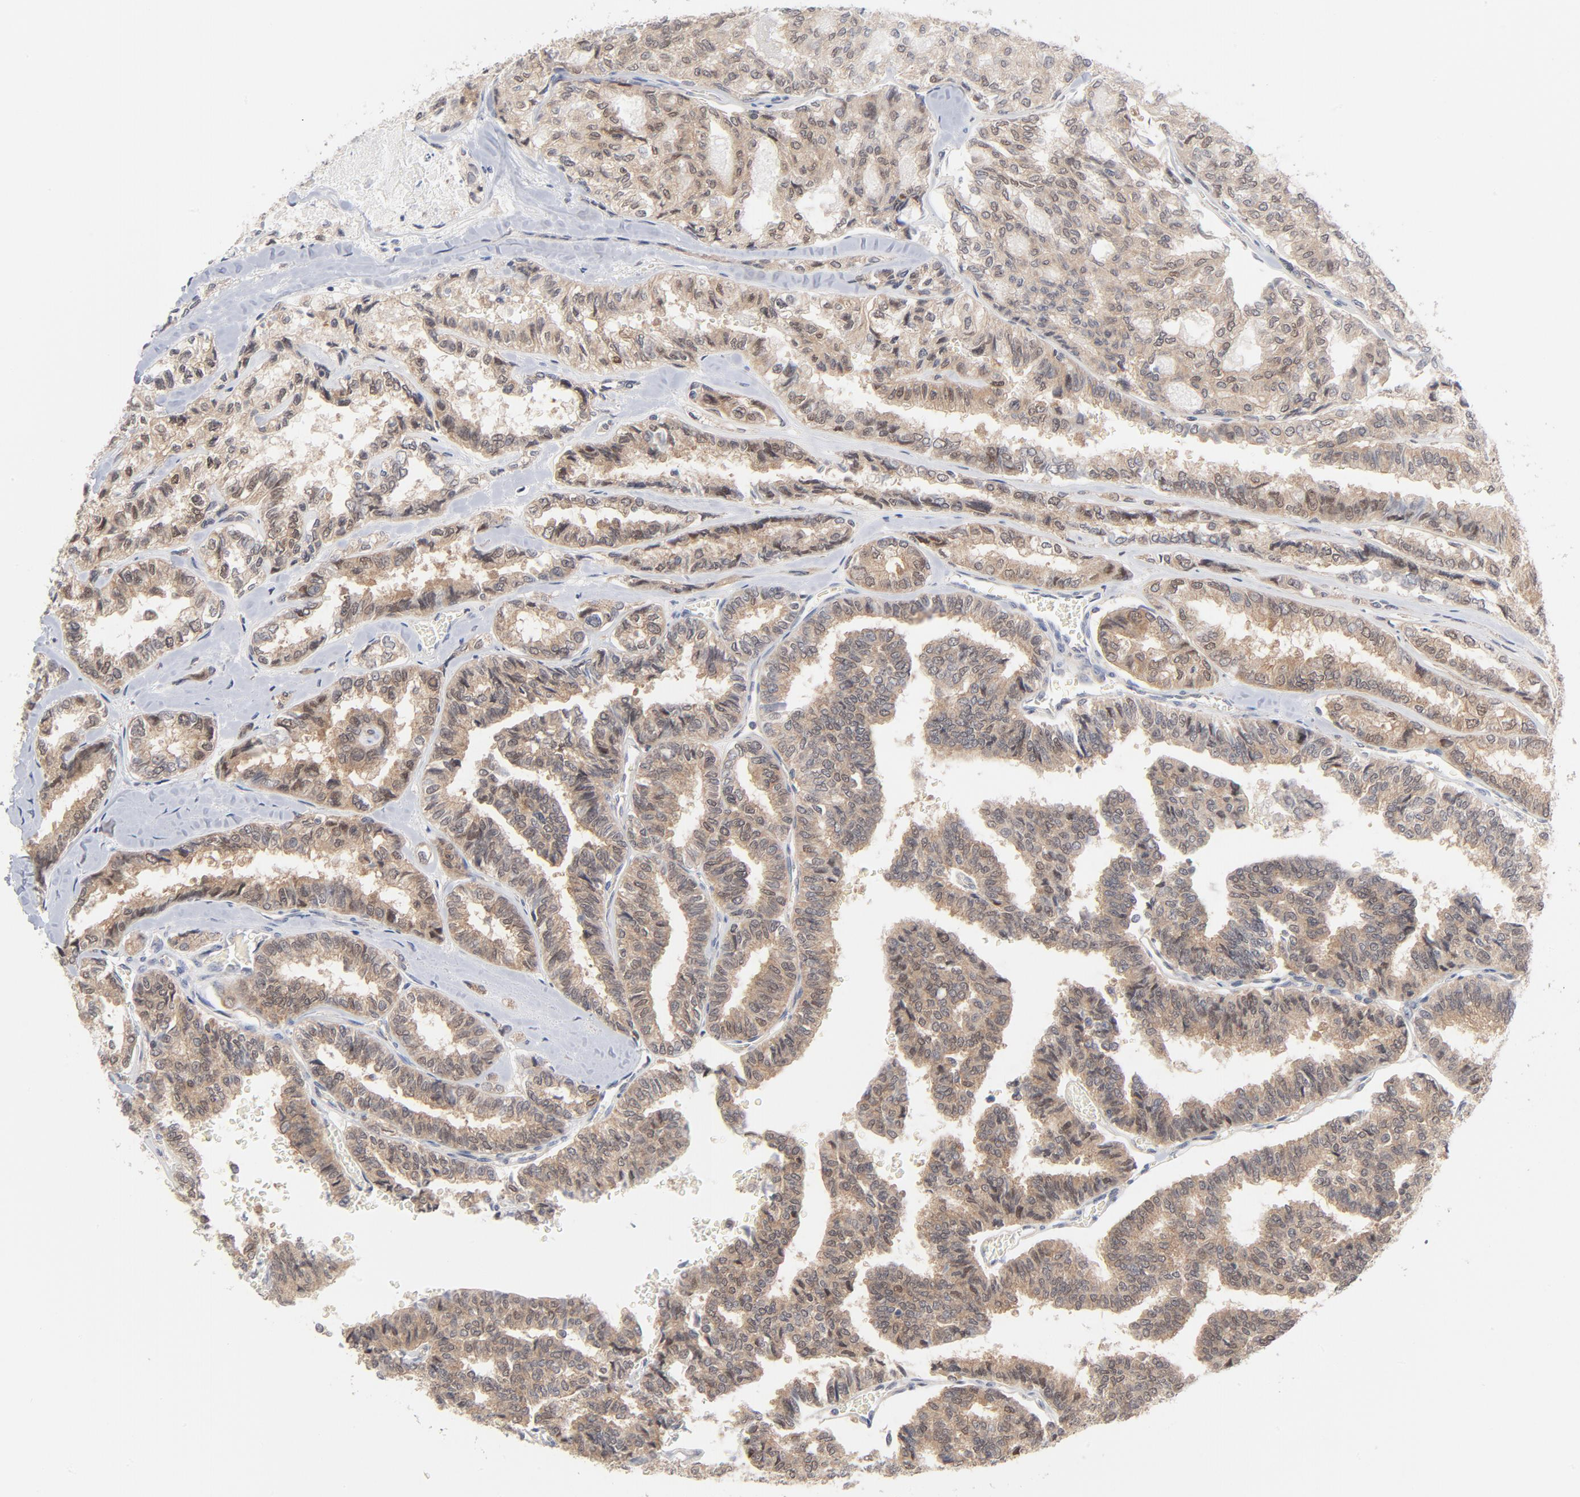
{"staining": {"intensity": "moderate", "quantity": ">75%", "location": "cytoplasmic/membranous"}, "tissue": "thyroid cancer", "cell_type": "Tumor cells", "image_type": "cancer", "snomed": [{"axis": "morphology", "description": "Papillary adenocarcinoma, NOS"}, {"axis": "topography", "description": "Thyroid gland"}], "caption": "Immunohistochemical staining of thyroid cancer exhibits medium levels of moderate cytoplasmic/membranous protein expression in approximately >75% of tumor cells.", "gene": "UBL4A", "patient": {"sex": "female", "age": 35}}